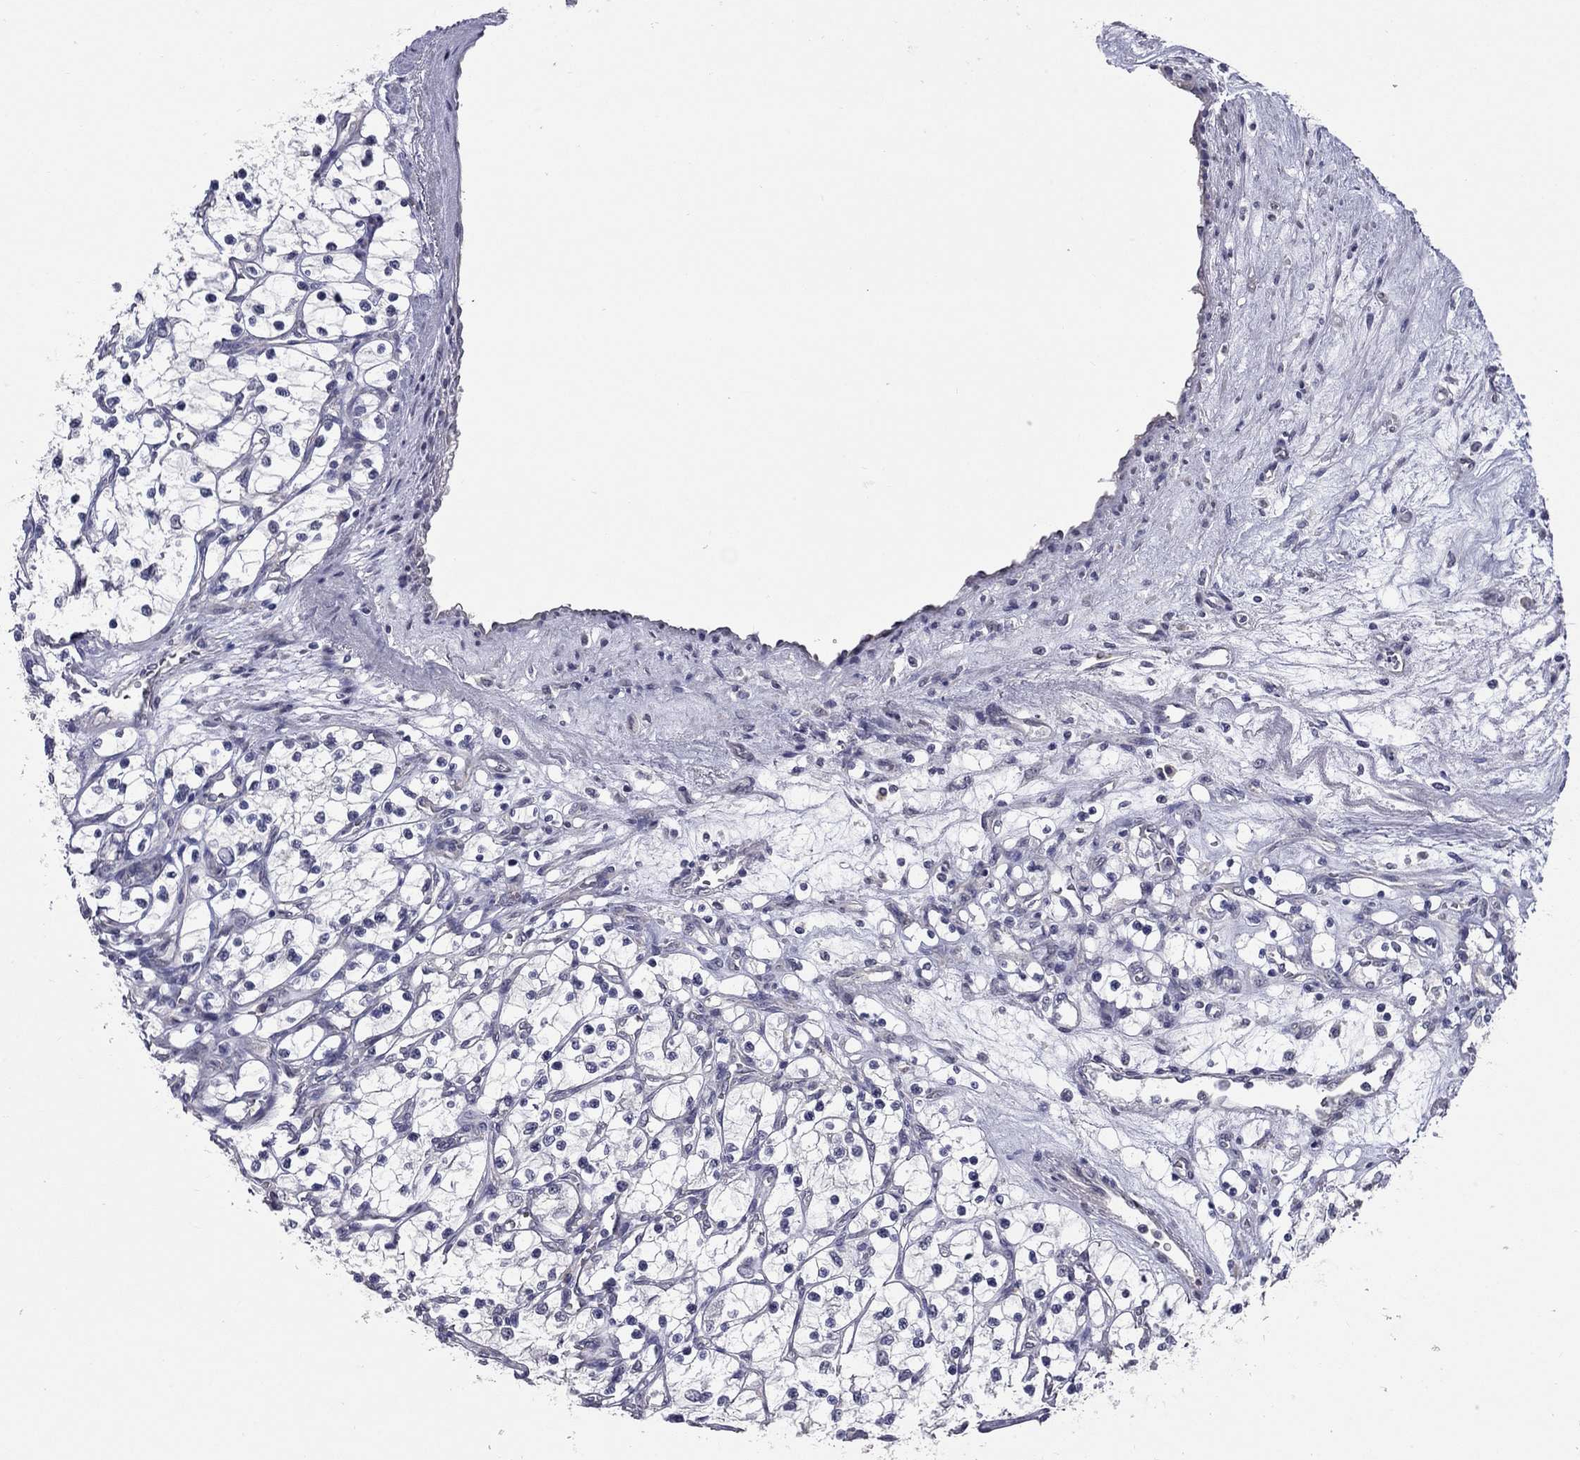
{"staining": {"intensity": "negative", "quantity": "none", "location": "none"}, "tissue": "renal cancer", "cell_type": "Tumor cells", "image_type": "cancer", "snomed": [{"axis": "morphology", "description": "Adenocarcinoma, NOS"}, {"axis": "topography", "description": "Kidney"}], "caption": "This is an immunohistochemistry image of human renal cancer (adenocarcinoma). There is no staining in tumor cells.", "gene": "SHOC2", "patient": {"sex": "female", "age": 69}}